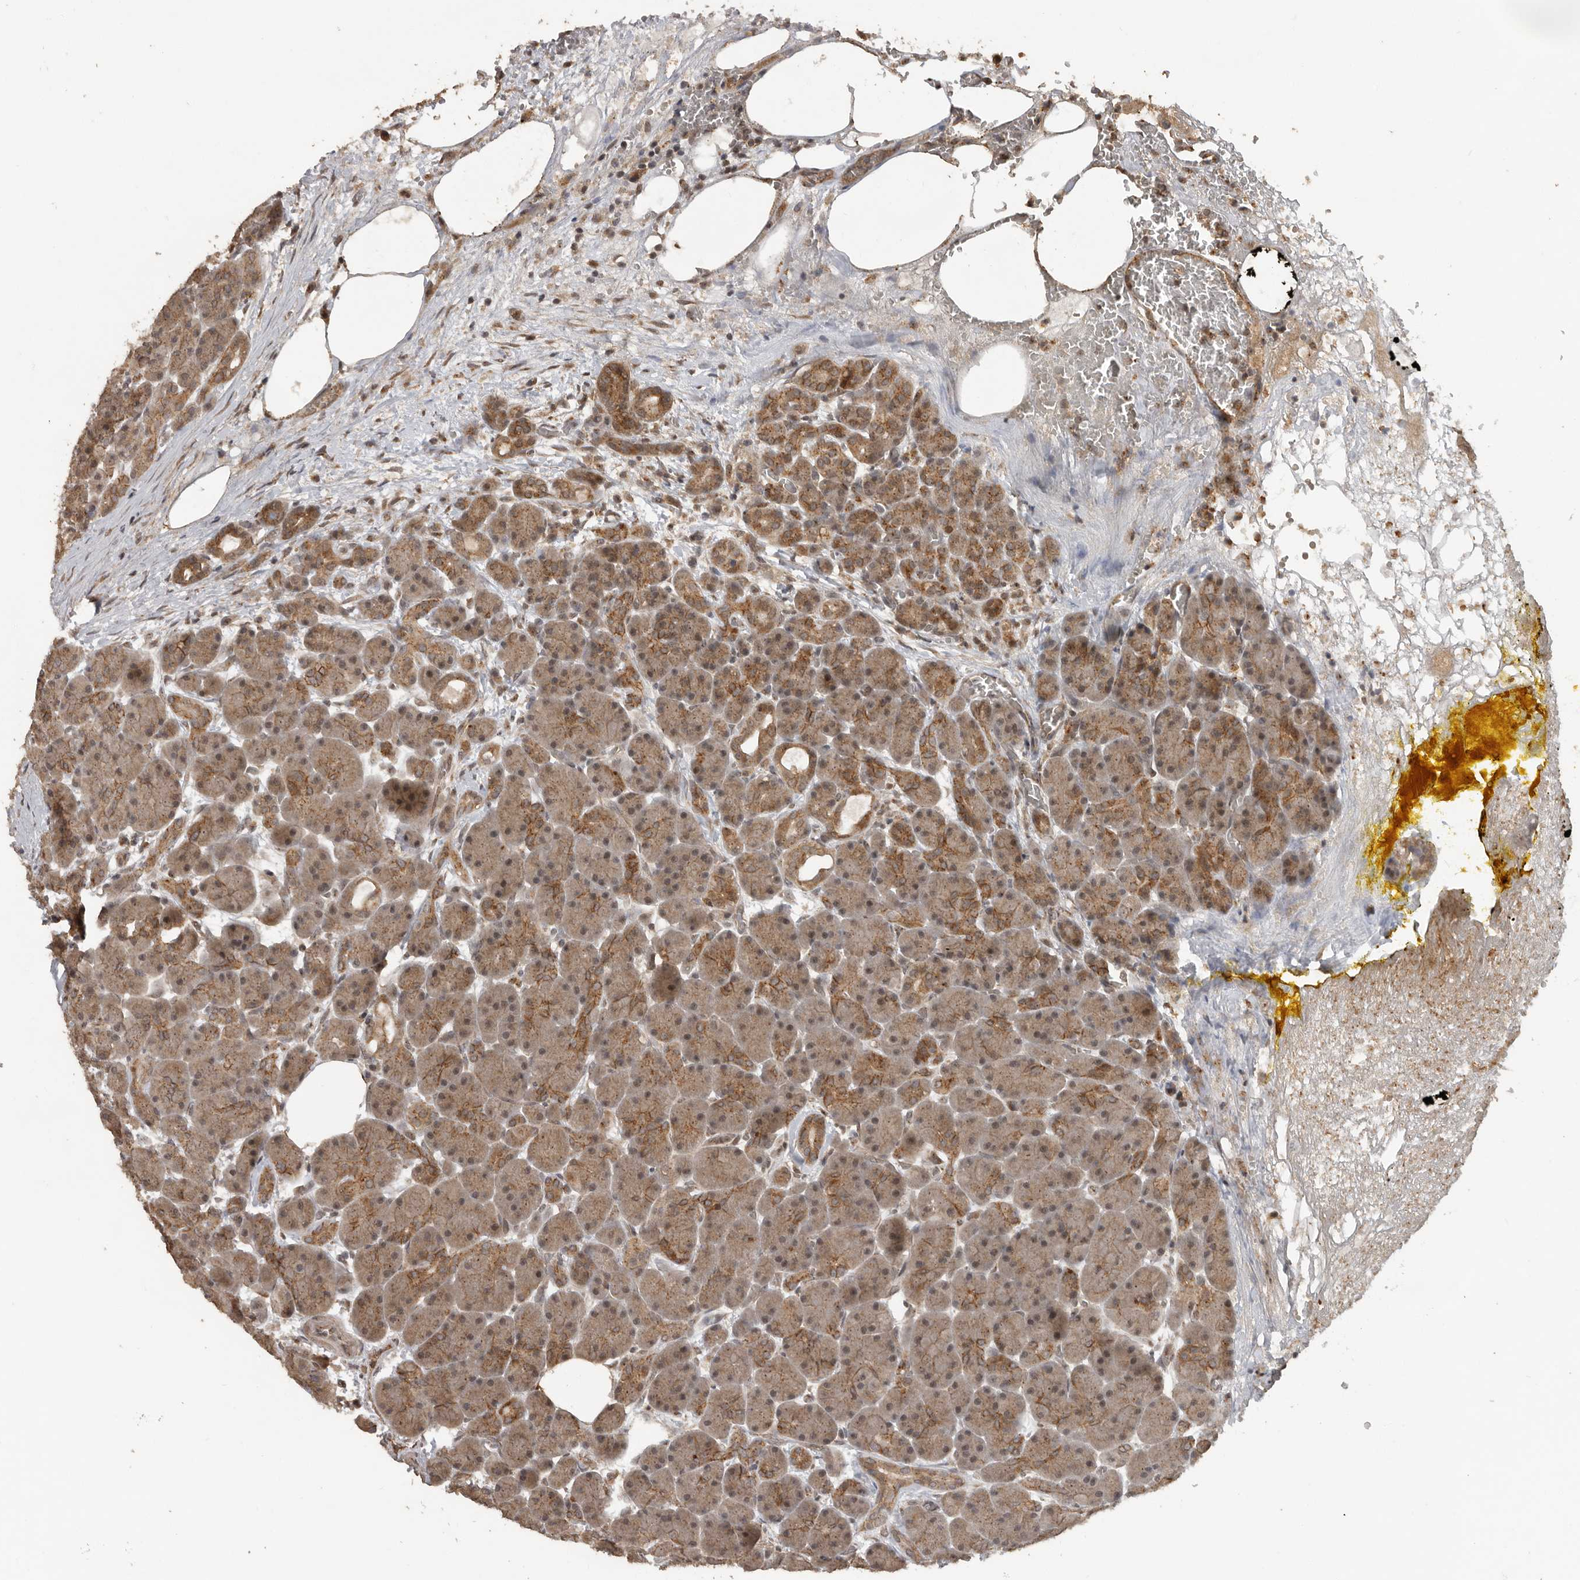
{"staining": {"intensity": "moderate", "quantity": "25%-75%", "location": "cytoplasmic/membranous,nuclear"}, "tissue": "pancreas", "cell_type": "Exocrine glandular cells", "image_type": "normal", "snomed": [{"axis": "morphology", "description": "Normal tissue, NOS"}, {"axis": "topography", "description": "Pancreas"}], "caption": "Immunohistochemical staining of normal human pancreas demonstrates moderate cytoplasmic/membranous,nuclear protein staining in approximately 25%-75% of exocrine glandular cells.", "gene": "CEP350", "patient": {"sex": "male", "age": 63}}